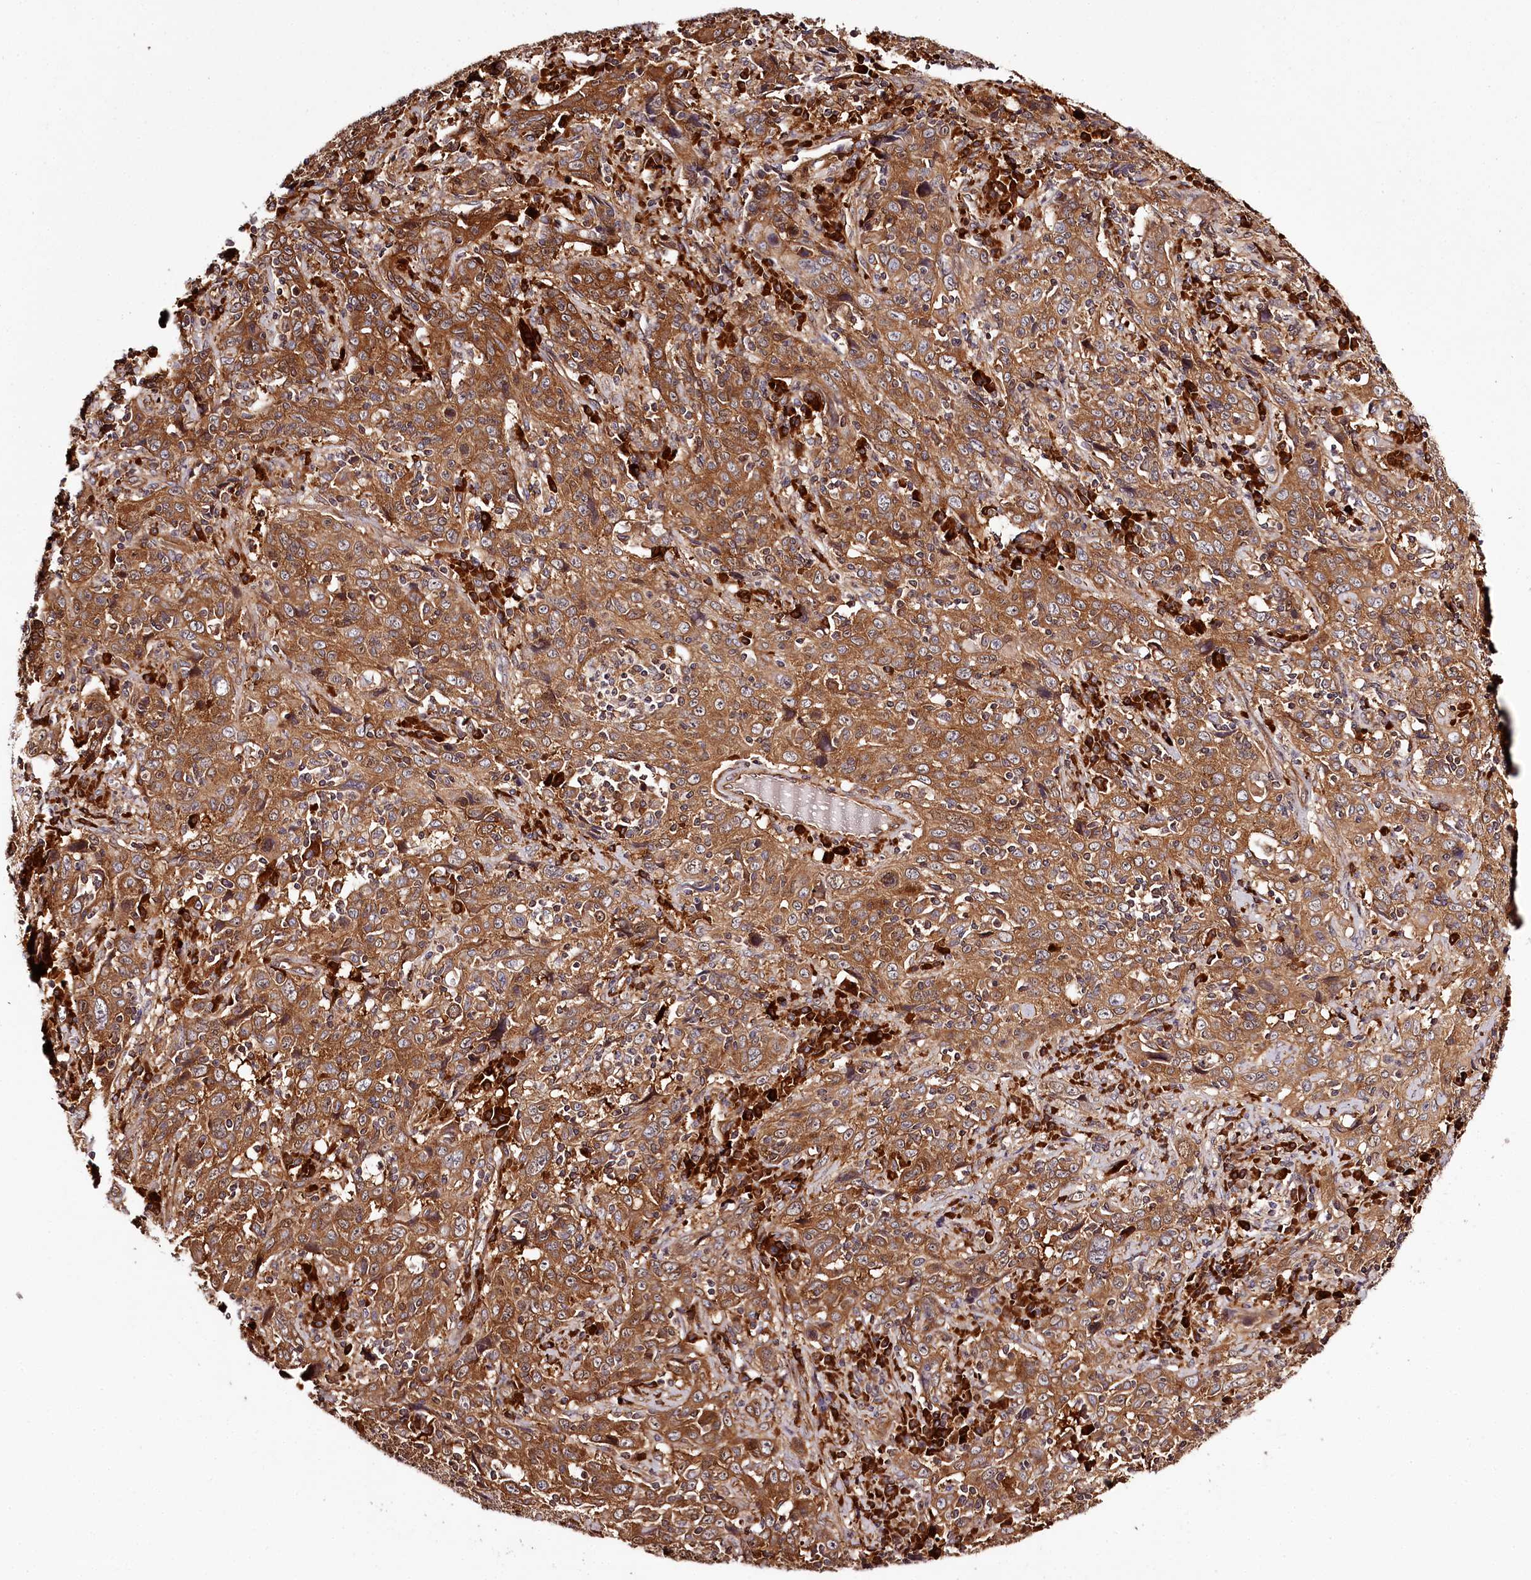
{"staining": {"intensity": "moderate", "quantity": ">75%", "location": "cytoplasmic/membranous"}, "tissue": "cervical cancer", "cell_type": "Tumor cells", "image_type": "cancer", "snomed": [{"axis": "morphology", "description": "Squamous cell carcinoma, NOS"}, {"axis": "topography", "description": "Cervix"}], "caption": "Immunohistochemistry (IHC) staining of squamous cell carcinoma (cervical), which shows medium levels of moderate cytoplasmic/membranous expression in about >75% of tumor cells indicating moderate cytoplasmic/membranous protein expression. The staining was performed using DAB (brown) for protein detection and nuclei were counterstained in hematoxylin (blue).", "gene": "TARS1", "patient": {"sex": "female", "age": 46}}